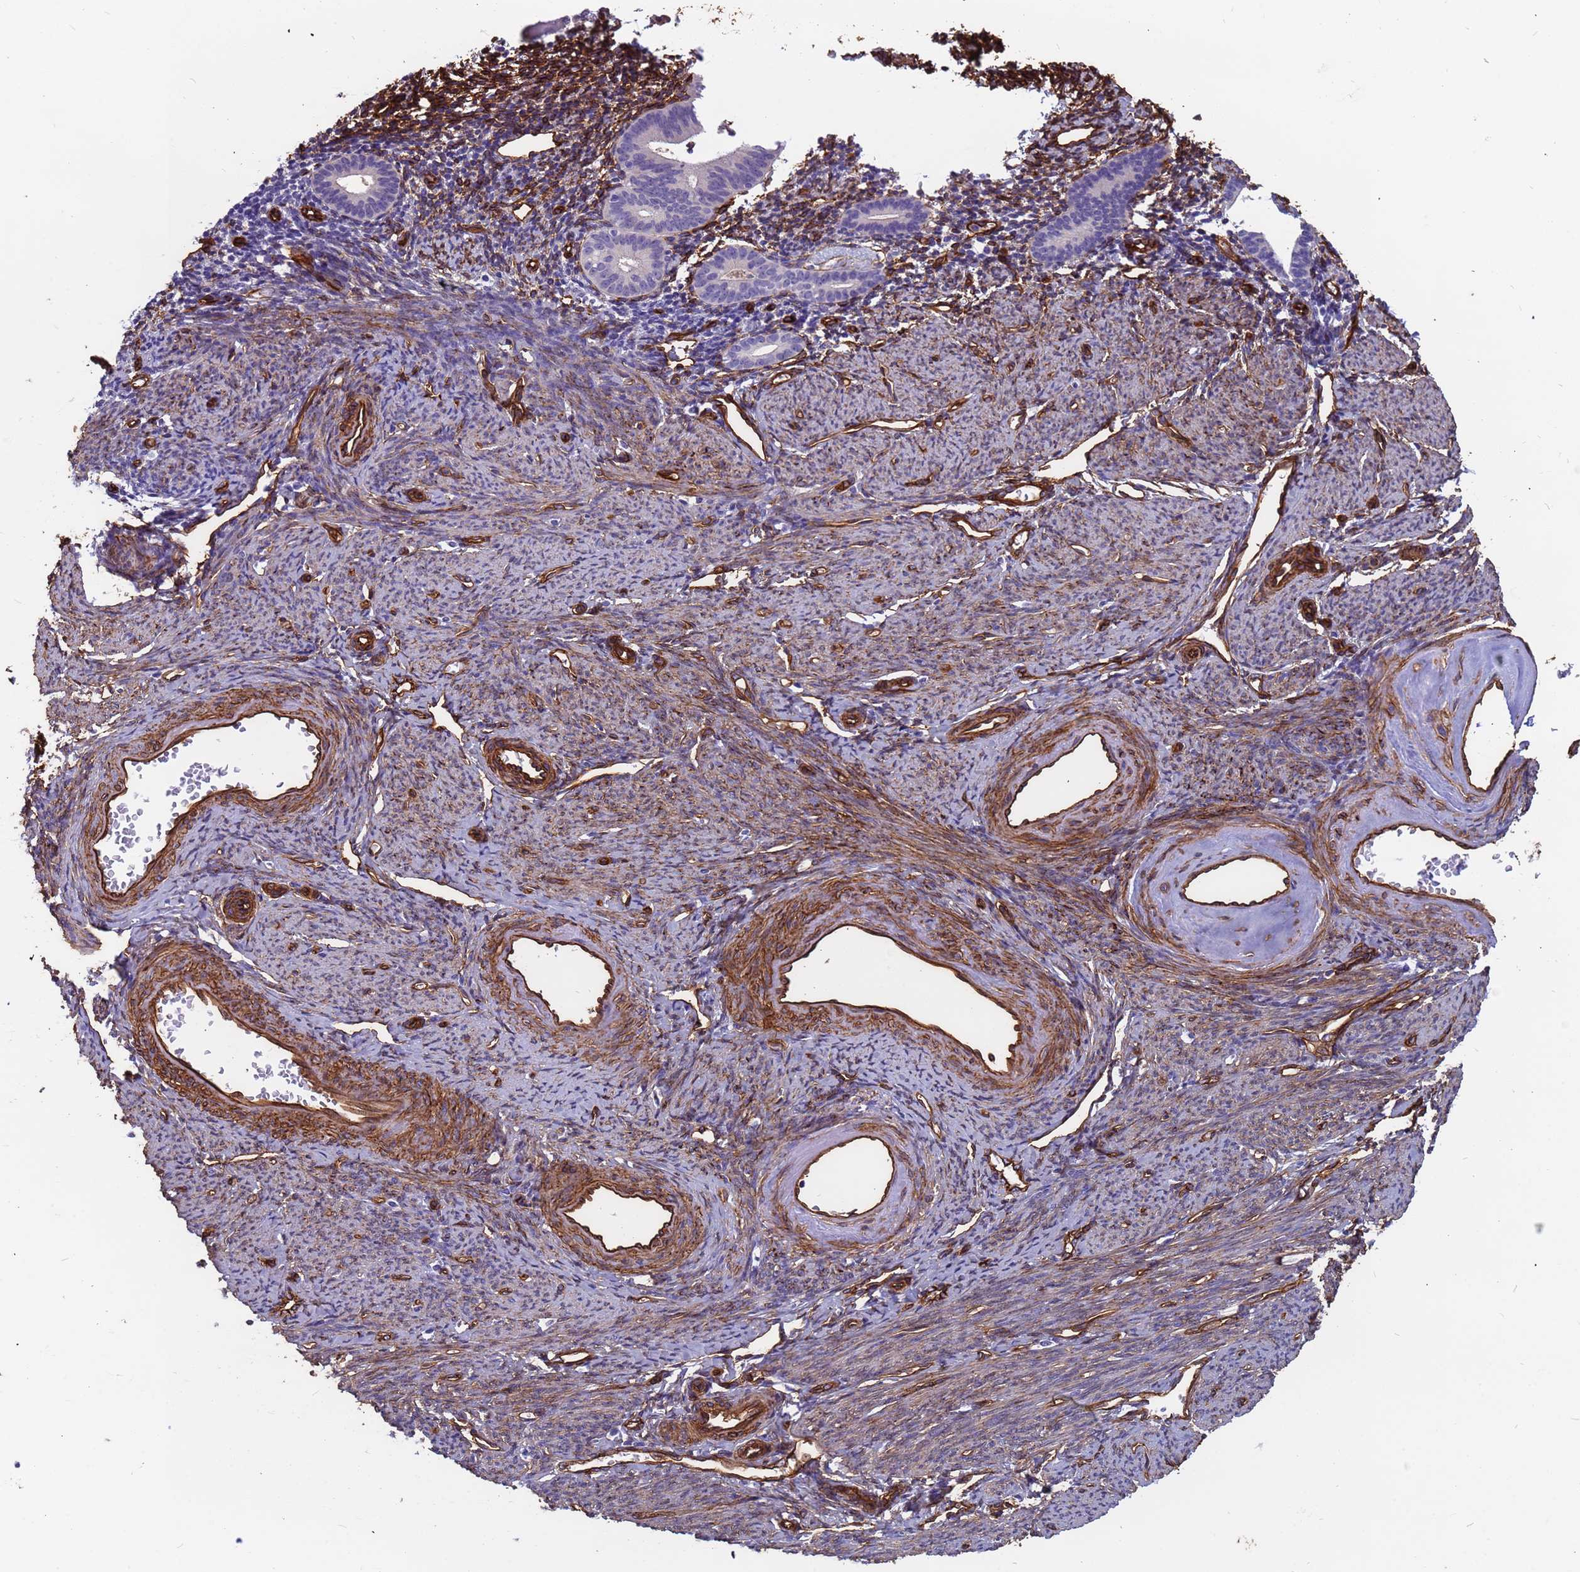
{"staining": {"intensity": "moderate", "quantity": "25%-75%", "location": "cytoplasmic/membranous"}, "tissue": "endometrium", "cell_type": "Cells in endometrial stroma", "image_type": "normal", "snomed": [{"axis": "morphology", "description": "Normal tissue, NOS"}, {"axis": "topography", "description": "Endometrium"}], "caption": "A histopathology image of human endometrium stained for a protein demonstrates moderate cytoplasmic/membranous brown staining in cells in endometrial stroma.", "gene": "EHD2", "patient": {"sex": "female", "age": 56}}